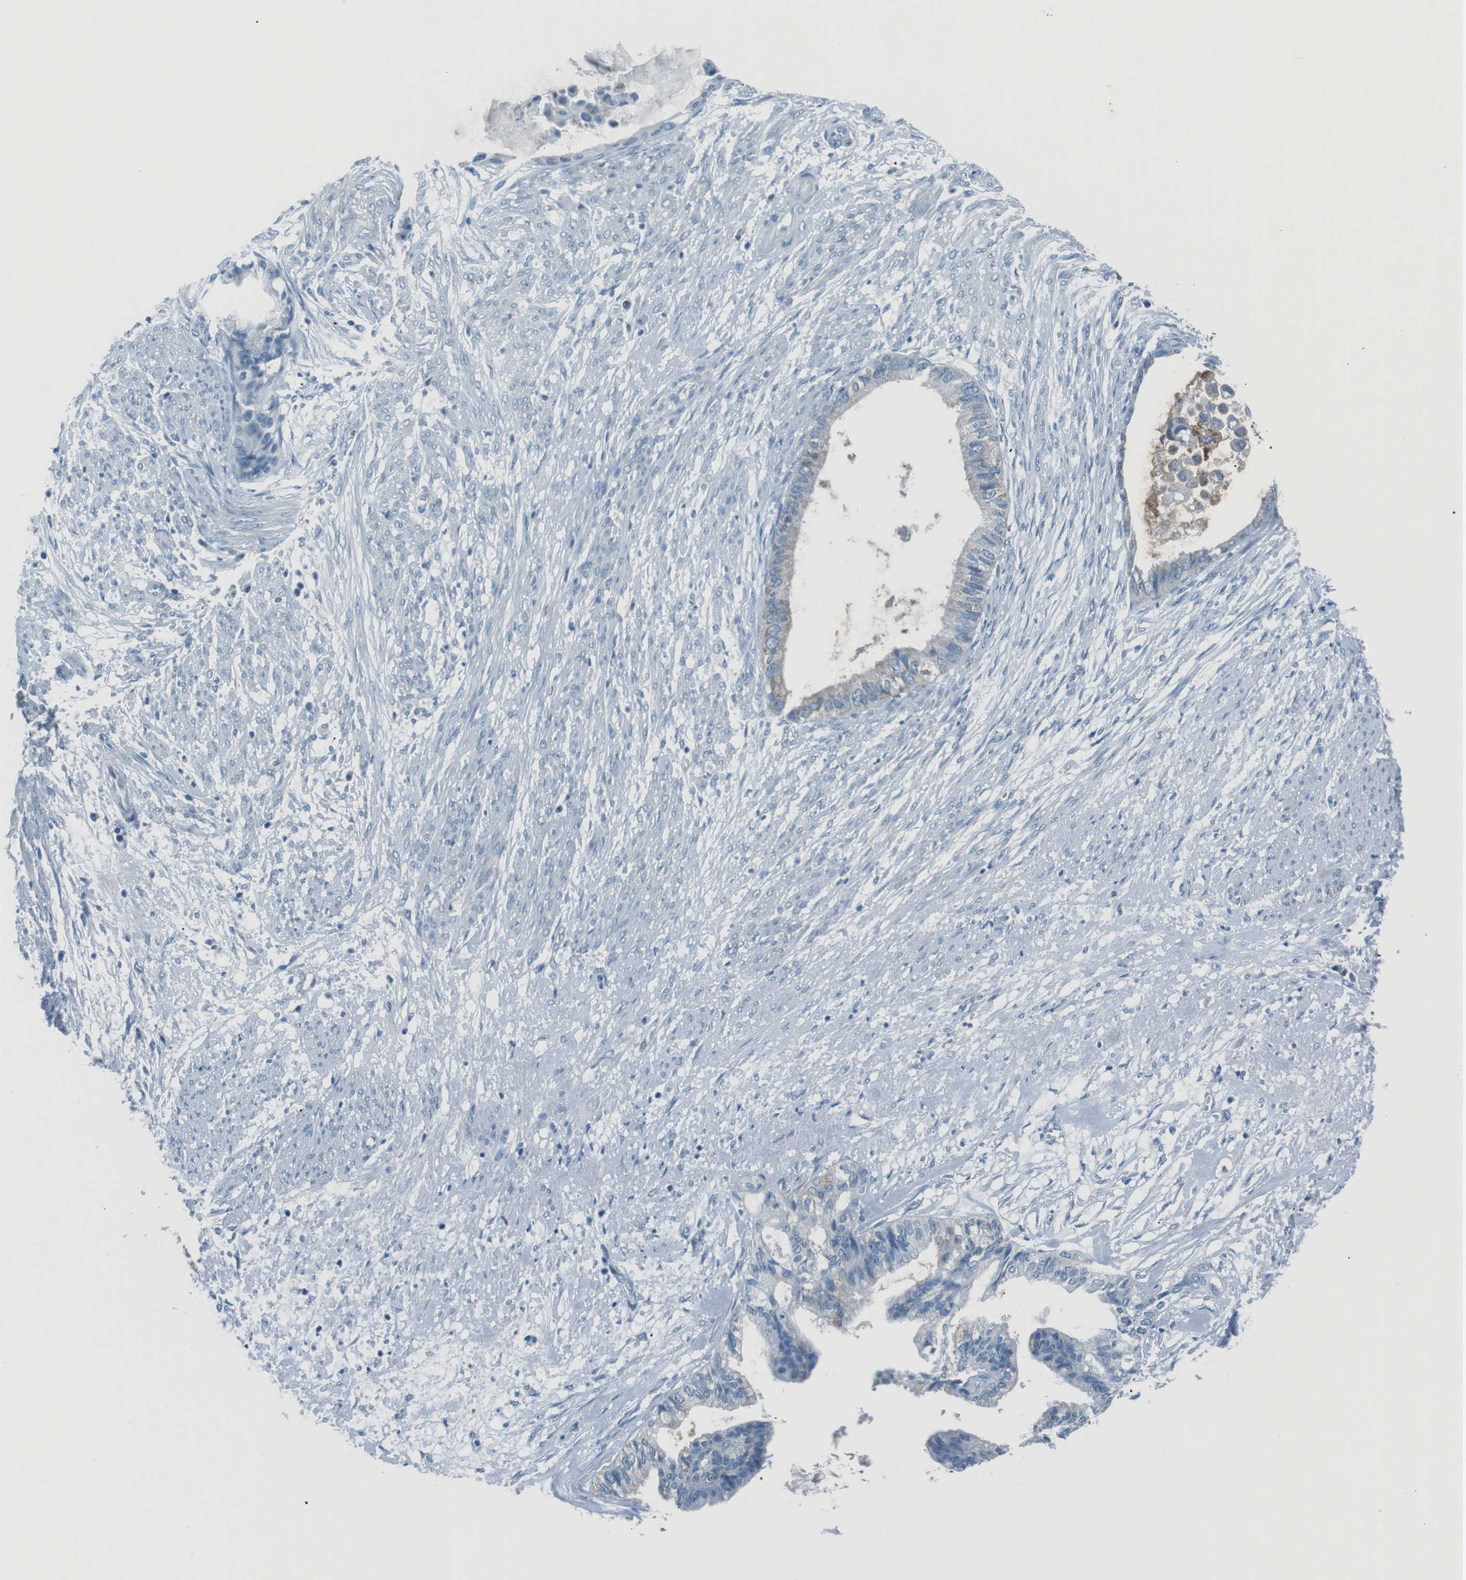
{"staining": {"intensity": "negative", "quantity": "none", "location": "none"}, "tissue": "cervical cancer", "cell_type": "Tumor cells", "image_type": "cancer", "snomed": [{"axis": "morphology", "description": "Normal tissue, NOS"}, {"axis": "morphology", "description": "Adenocarcinoma, NOS"}, {"axis": "topography", "description": "Cervix"}, {"axis": "topography", "description": "Endometrium"}], "caption": "The IHC micrograph has no significant staining in tumor cells of cervical adenocarcinoma tissue.", "gene": "ST6GAL1", "patient": {"sex": "female", "age": 86}}